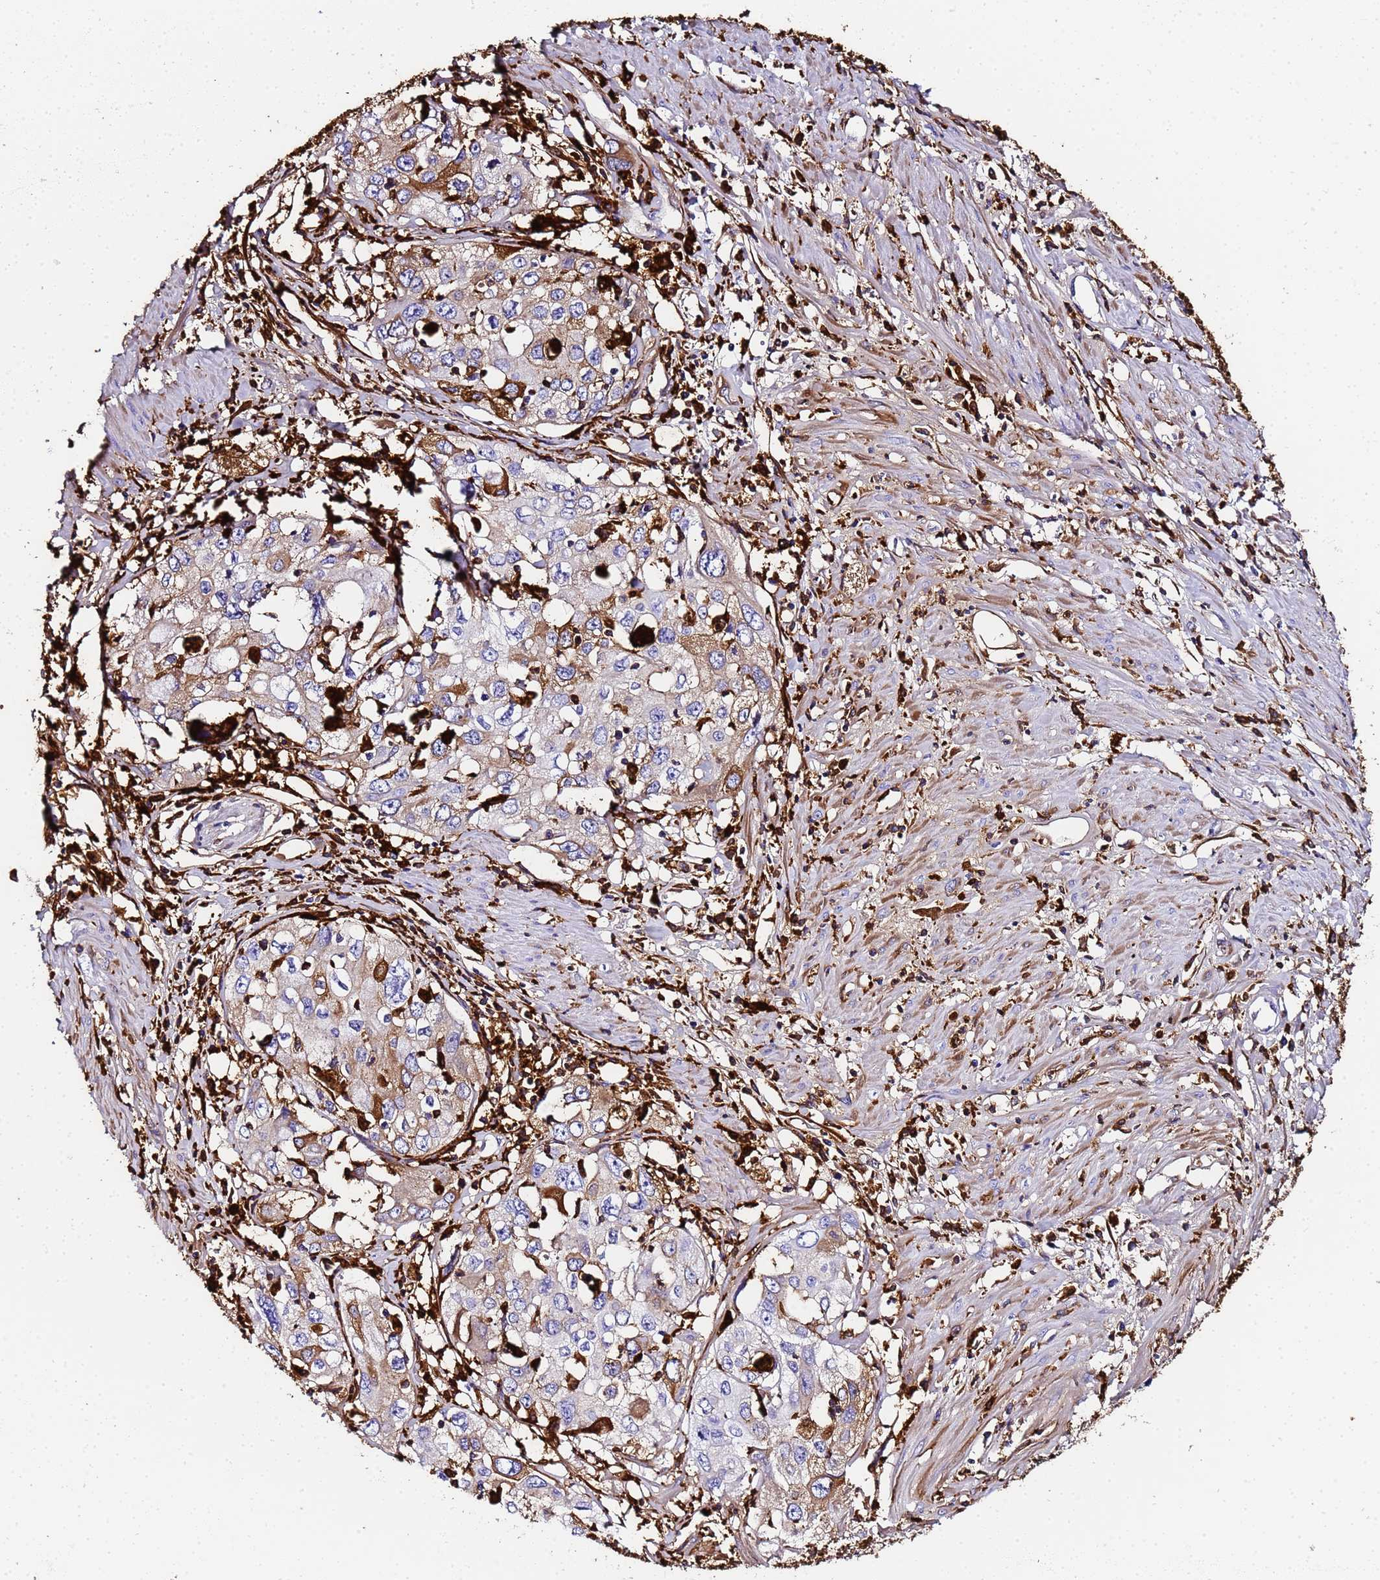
{"staining": {"intensity": "moderate", "quantity": "<25%", "location": "cytoplasmic/membranous"}, "tissue": "cervical cancer", "cell_type": "Tumor cells", "image_type": "cancer", "snomed": [{"axis": "morphology", "description": "Squamous cell carcinoma, NOS"}, {"axis": "topography", "description": "Cervix"}], "caption": "A histopathology image of squamous cell carcinoma (cervical) stained for a protein reveals moderate cytoplasmic/membranous brown staining in tumor cells. (DAB (3,3'-diaminobenzidine) IHC, brown staining for protein, blue staining for nuclei).", "gene": "FTL", "patient": {"sex": "female", "age": 31}}